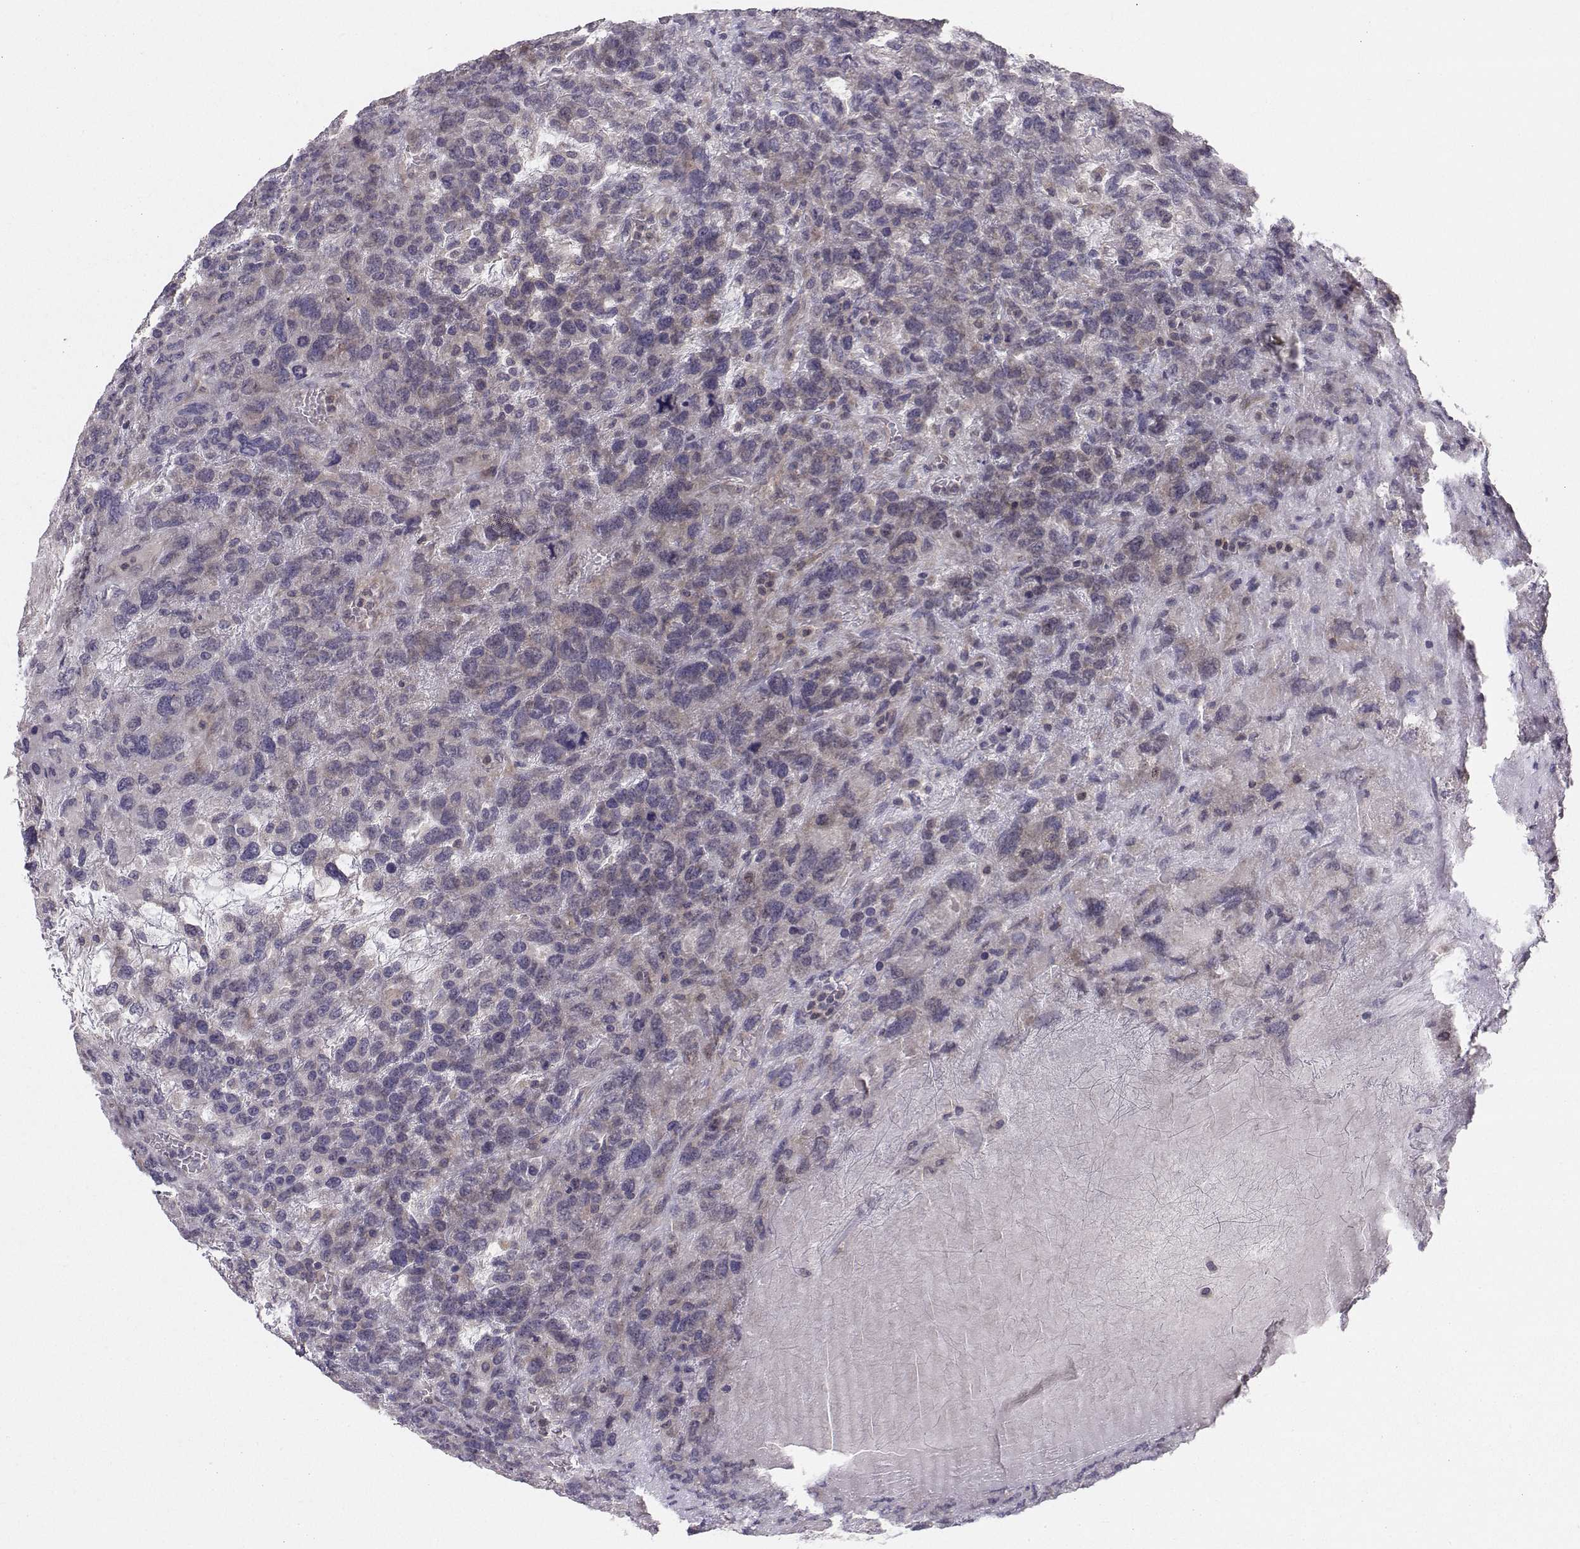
{"staining": {"intensity": "weak", "quantity": "25%-75%", "location": "cytoplasmic/membranous"}, "tissue": "testis cancer", "cell_type": "Tumor cells", "image_type": "cancer", "snomed": [{"axis": "morphology", "description": "Seminoma, NOS"}, {"axis": "topography", "description": "Testis"}], "caption": "Testis cancer stained for a protein (brown) displays weak cytoplasmic/membranous positive expression in about 25%-75% of tumor cells.", "gene": "PEX5L", "patient": {"sex": "male", "age": 52}}